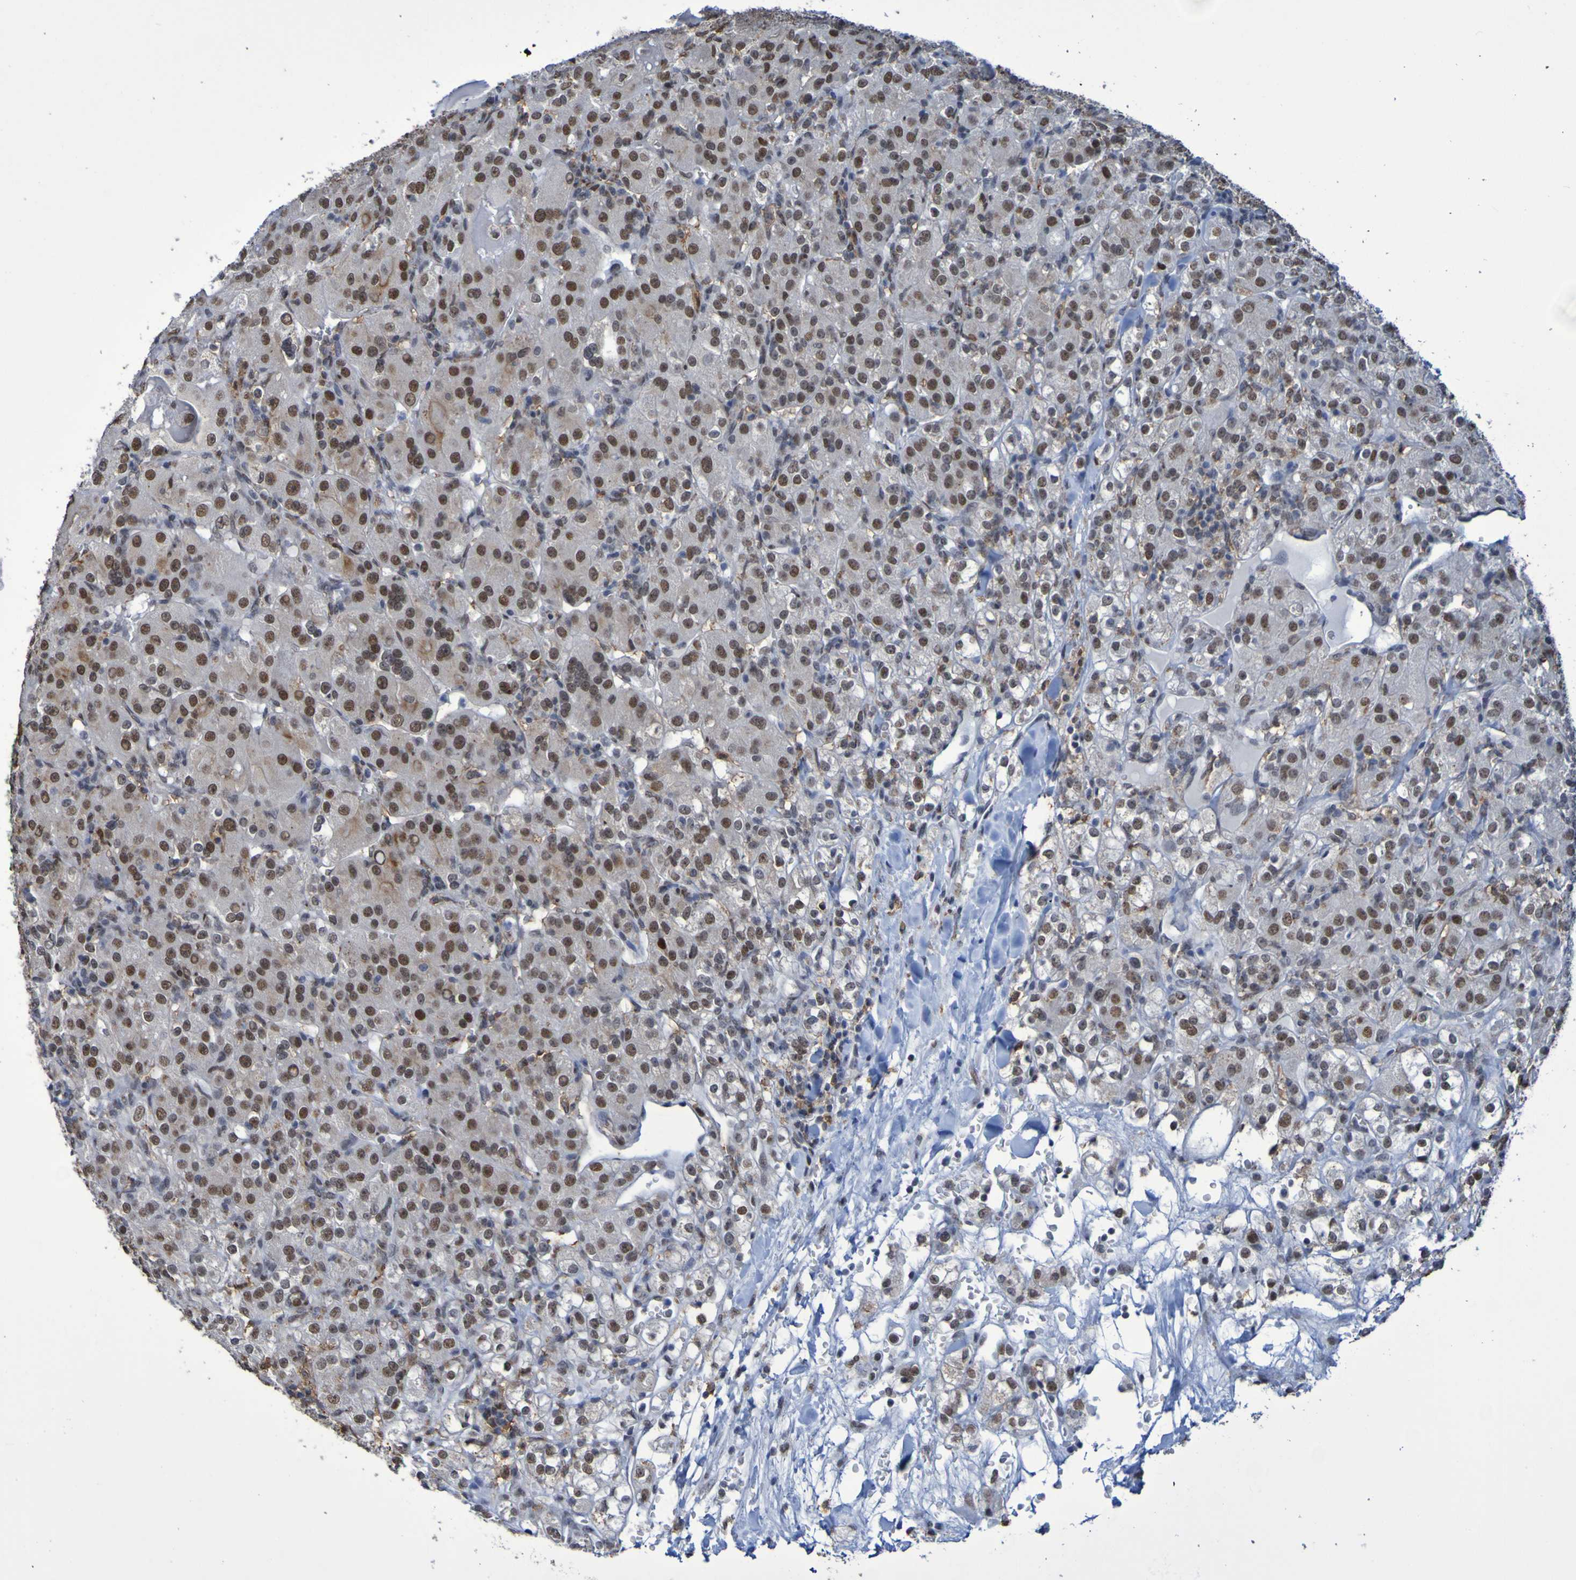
{"staining": {"intensity": "strong", "quantity": ">75%", "location": "nuclear"}, "tissue": "renal cancer", "cell_type": "Tumor cells", "image_type": "cancer", "snomed": [{"axis": "morphology", "description": "Normal tissue, NOS"}, {"axis": "morphology", "description": "Adenocarcinoma, NOS"}, {"axis": "topography", "description": "Kidney"}], "caption": "IHC (DAB (3,3'-diaminobenzidine)) staining of human renal cancer (adenocarcinoma) demonstrates strong nuclear protein staining in approximately >75% of tumor cells. The staining was performed using DAB to visualize the protein expression in brown, while the nuclei were stained in blue with hematoxylin (Magnification: 20x).", "gene": "MRTFB", "patient": {"sex": "male", "age": 61}}